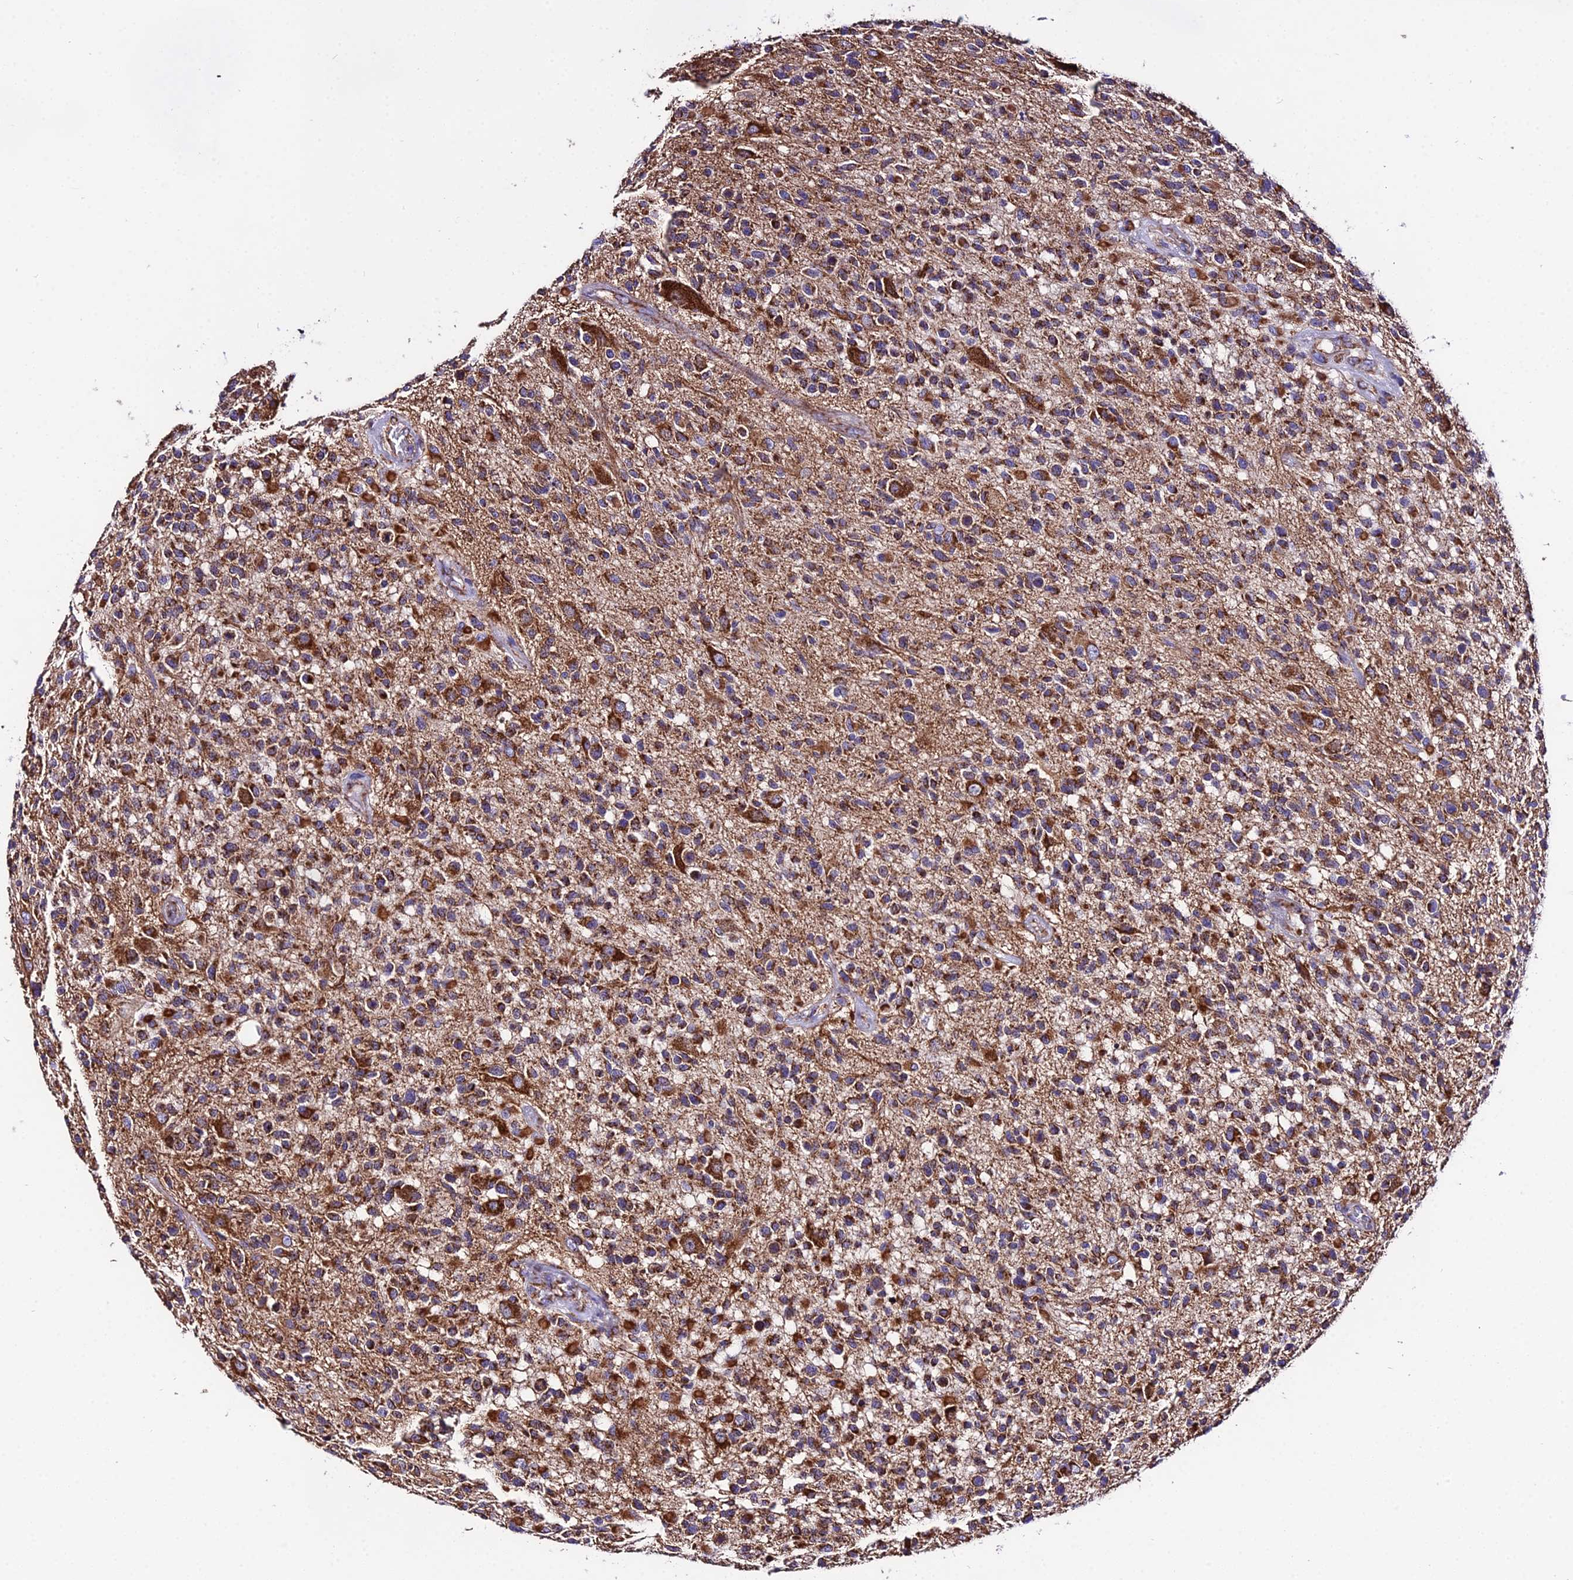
{"staining": {"intensity": "moderate", "quantity": ">75%", "location": "cytoplasmic/membranous"}, "tissue": "glioma", "cell_type": "Tumor cells", "image_type": "cancer", "snomed": [{"axis": "morphology", "description": "Glioma, malignant, High grade"}, {"axis": "morphology", "description": "Glioblastoma, NOS"}, {"axis": "topography", "description": "Brain"}], "caption": "There is medium levels of moderate cytoplasmic/membranous positivity in tumor cells of glioblastoma, as demonstrated by immunohistochemical staining (brown color).", "gene": "OCIAD1", "patient": {"sex": "male", "age": 60}}